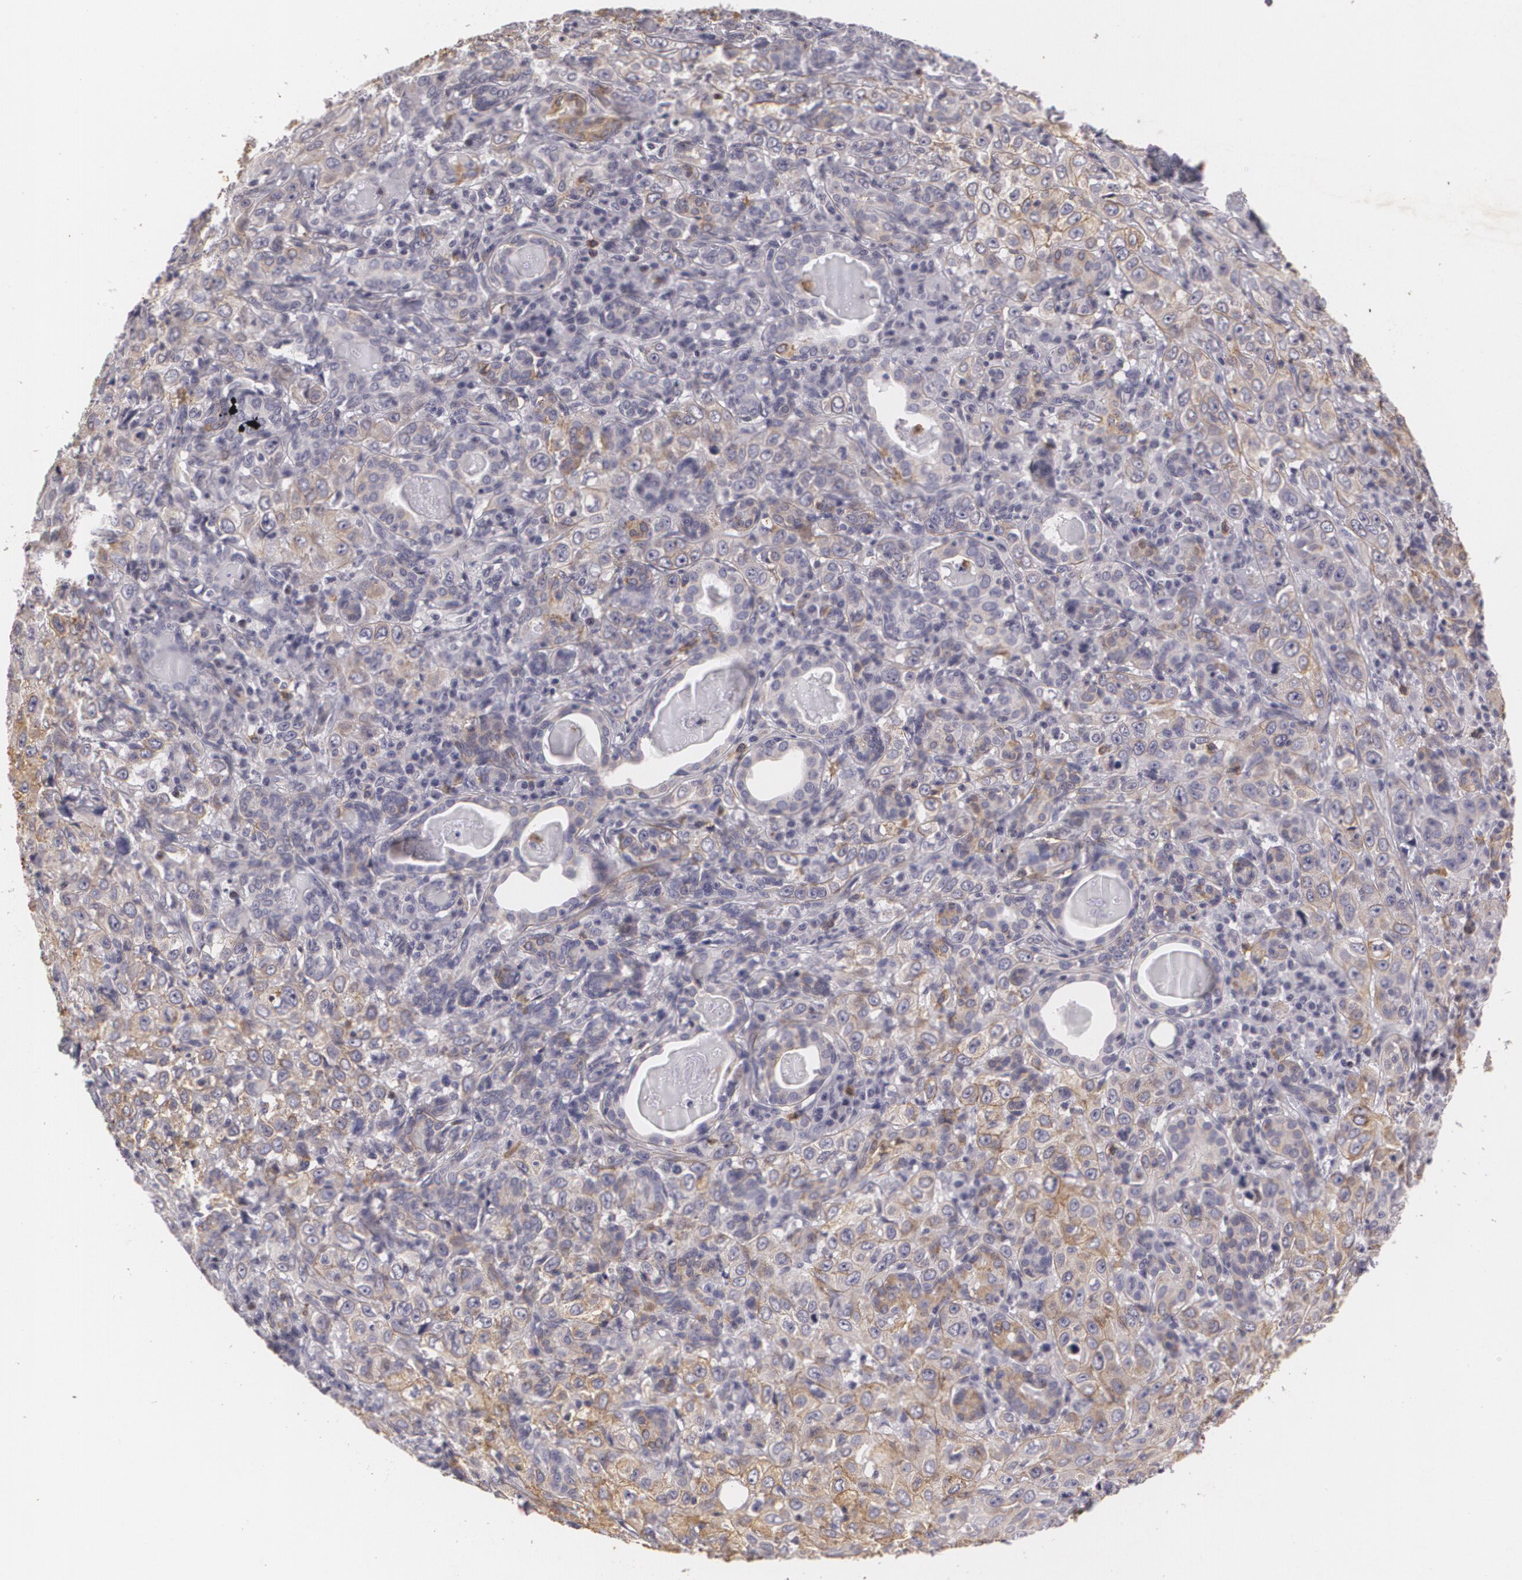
{"staining": {"intensity": "weak", "quantity": "25%-75%", "location": "cytoplasmic/membranous"}, "tissue": "skin cancer", "cell_type": "Tumor cells", "image_type": "cancer", "snomed": [{"axis": "morphology", "description": "Squamous cell carcinoma, NOS"}, {"axis": "topography", "description": "Skin"}], "caption": "Immunohistochemical staining of skin cancer (squamous cell carcinoma) demonstrates low levels of weak cytoplasmic/membranous protein expression in approximately 25%-75% of tumor cells.", "gene": "KCNA4", "patient": {"sex": "male", "age": 84}}